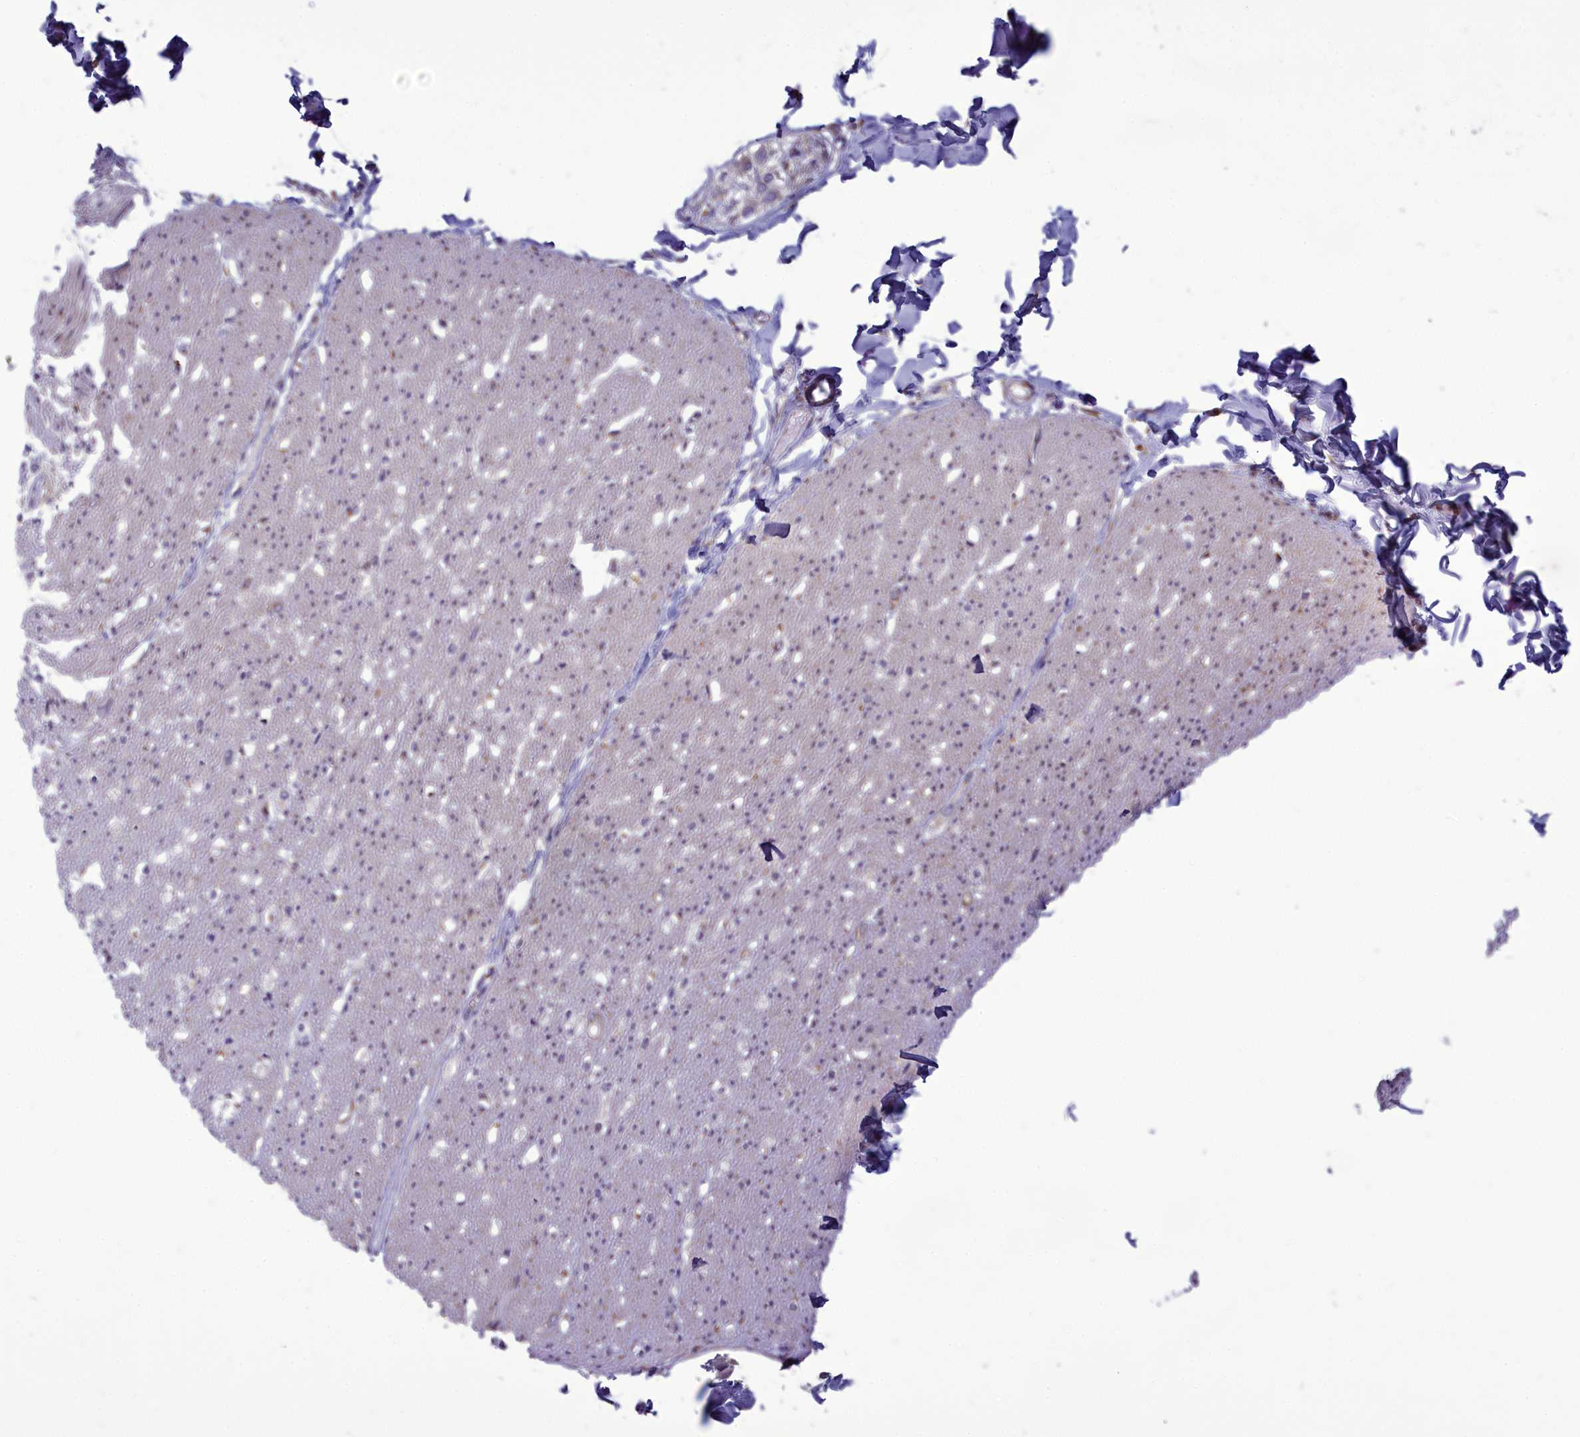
{"staining": {"intensity": "negative", "quantity": "none", "location": "none"}, "tissue": "smooth muscle", "cell_type": "Smooth muscle cells", "image_type": "normal", "snomed": [{"axis": "morphology", "description": "Normal tissue, NOS"}, {"axis": "morphology", "description": "Adenocarcinoma, NOS"}, {"axis": "topography", "description": "Colon"}, {"axis": "topography", "description": "Peripheral nerve tissue"}], "caption": "Immunohistochemistry micrograph of benign human smooth muscle stained for a protein (brown), which exhibits no expression in smooth muscle cells.", "gene": "CENATAC", "patient": {"sex": "male", "age": 14}}